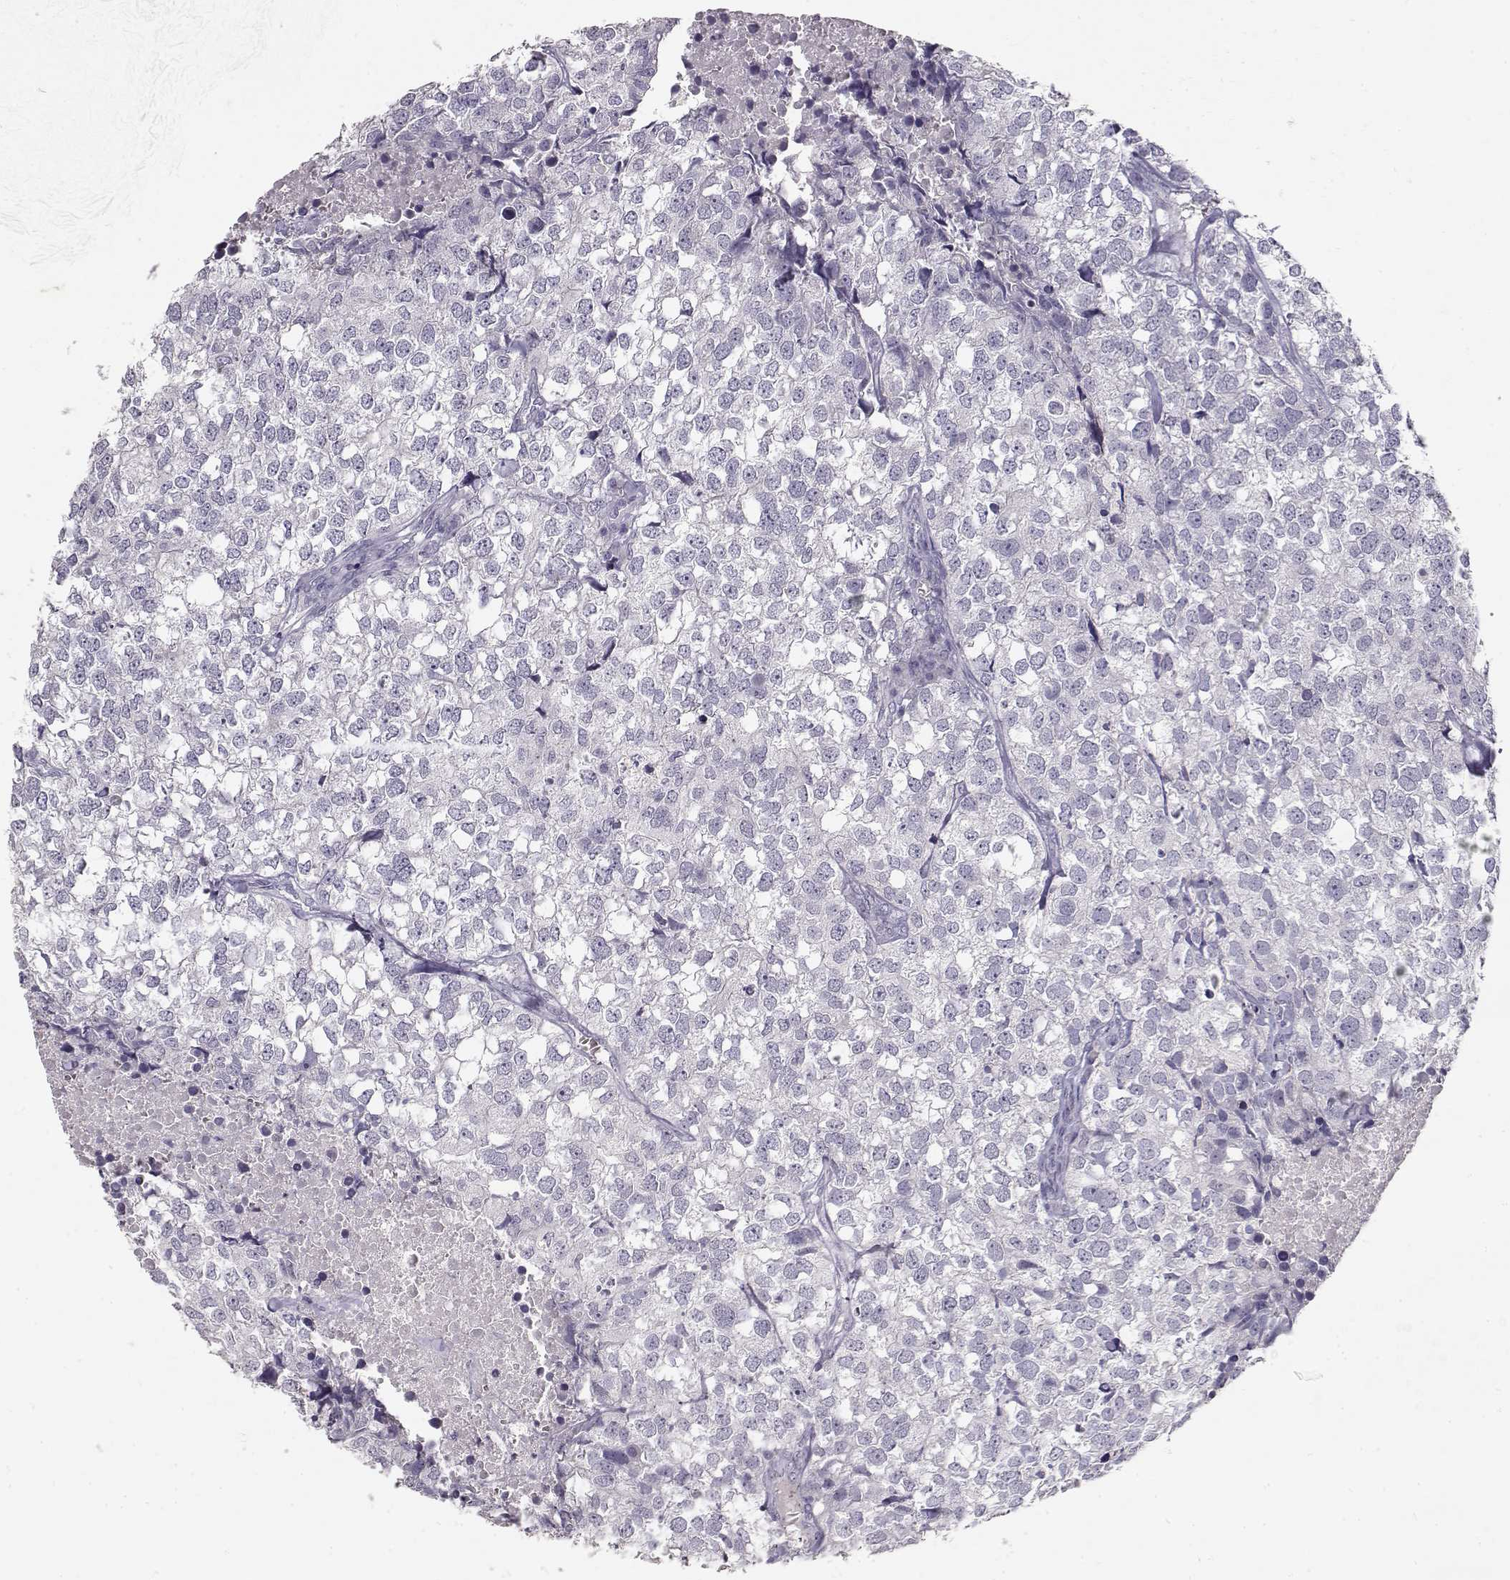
{"staining": {"intensity": "negative", "quantity": "none", "location": "none"}, "tissue": "breast cancer", "cell_type": "Tumor cells", "image_type": "cancer", "snomed": [{"axis": "morphology", "description": "Duct carcinoma"}, {"axis": "topography", "description": "Breast"}], "caption": "Immunohistochemistry micrograph of human intraductal carcinoma (breast) stained for a protein (brown), which displays no expression in tumor cells. (Immunohistochemistry (ihc), brightfield microscopy, high magnification).", "gene": "TPH2", "patient": {"sex": "female", "age": 30}}